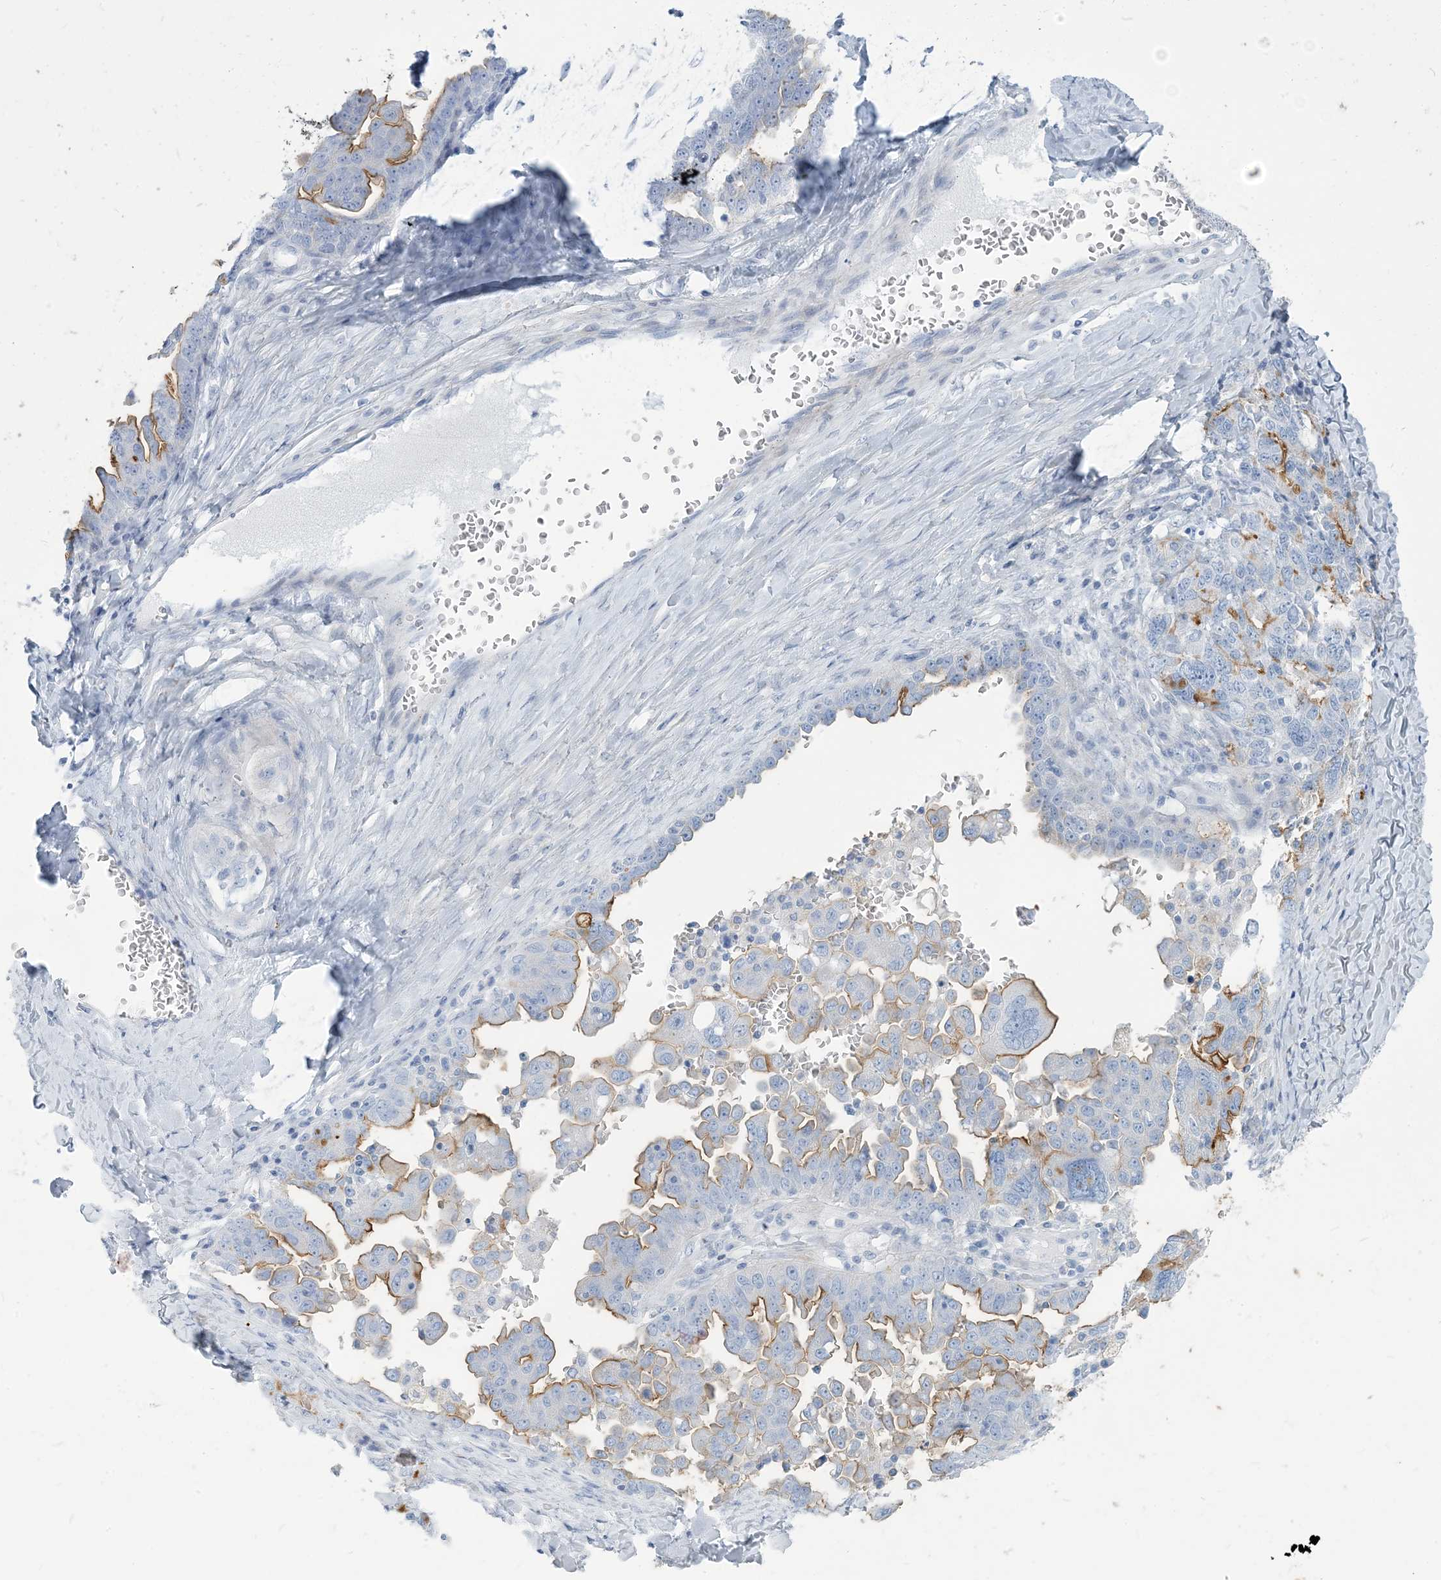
{"staining": {"intensity": "moderate", "quantity": "<25%", "location": "cytoplasmic/membranous"}, "tissue": "ovarian cancer", "cell_type": "Tumor cells", "image_type": "cancer", "snomed": [{"axis": "morphology", "description": "Carcinoma, endometroid"}, {"axis": "topography", "description": "Ovary"}], "caption": "Approximately <25% of tumor cells in ovarian cancer (endometroid carcinoma) reveal moderate cytoplasmic/membranous protein expression as visualized by brown immunohistochemical staining.", "gene": "MOXD1", "patient": {"sex": "female", "age": 62}}